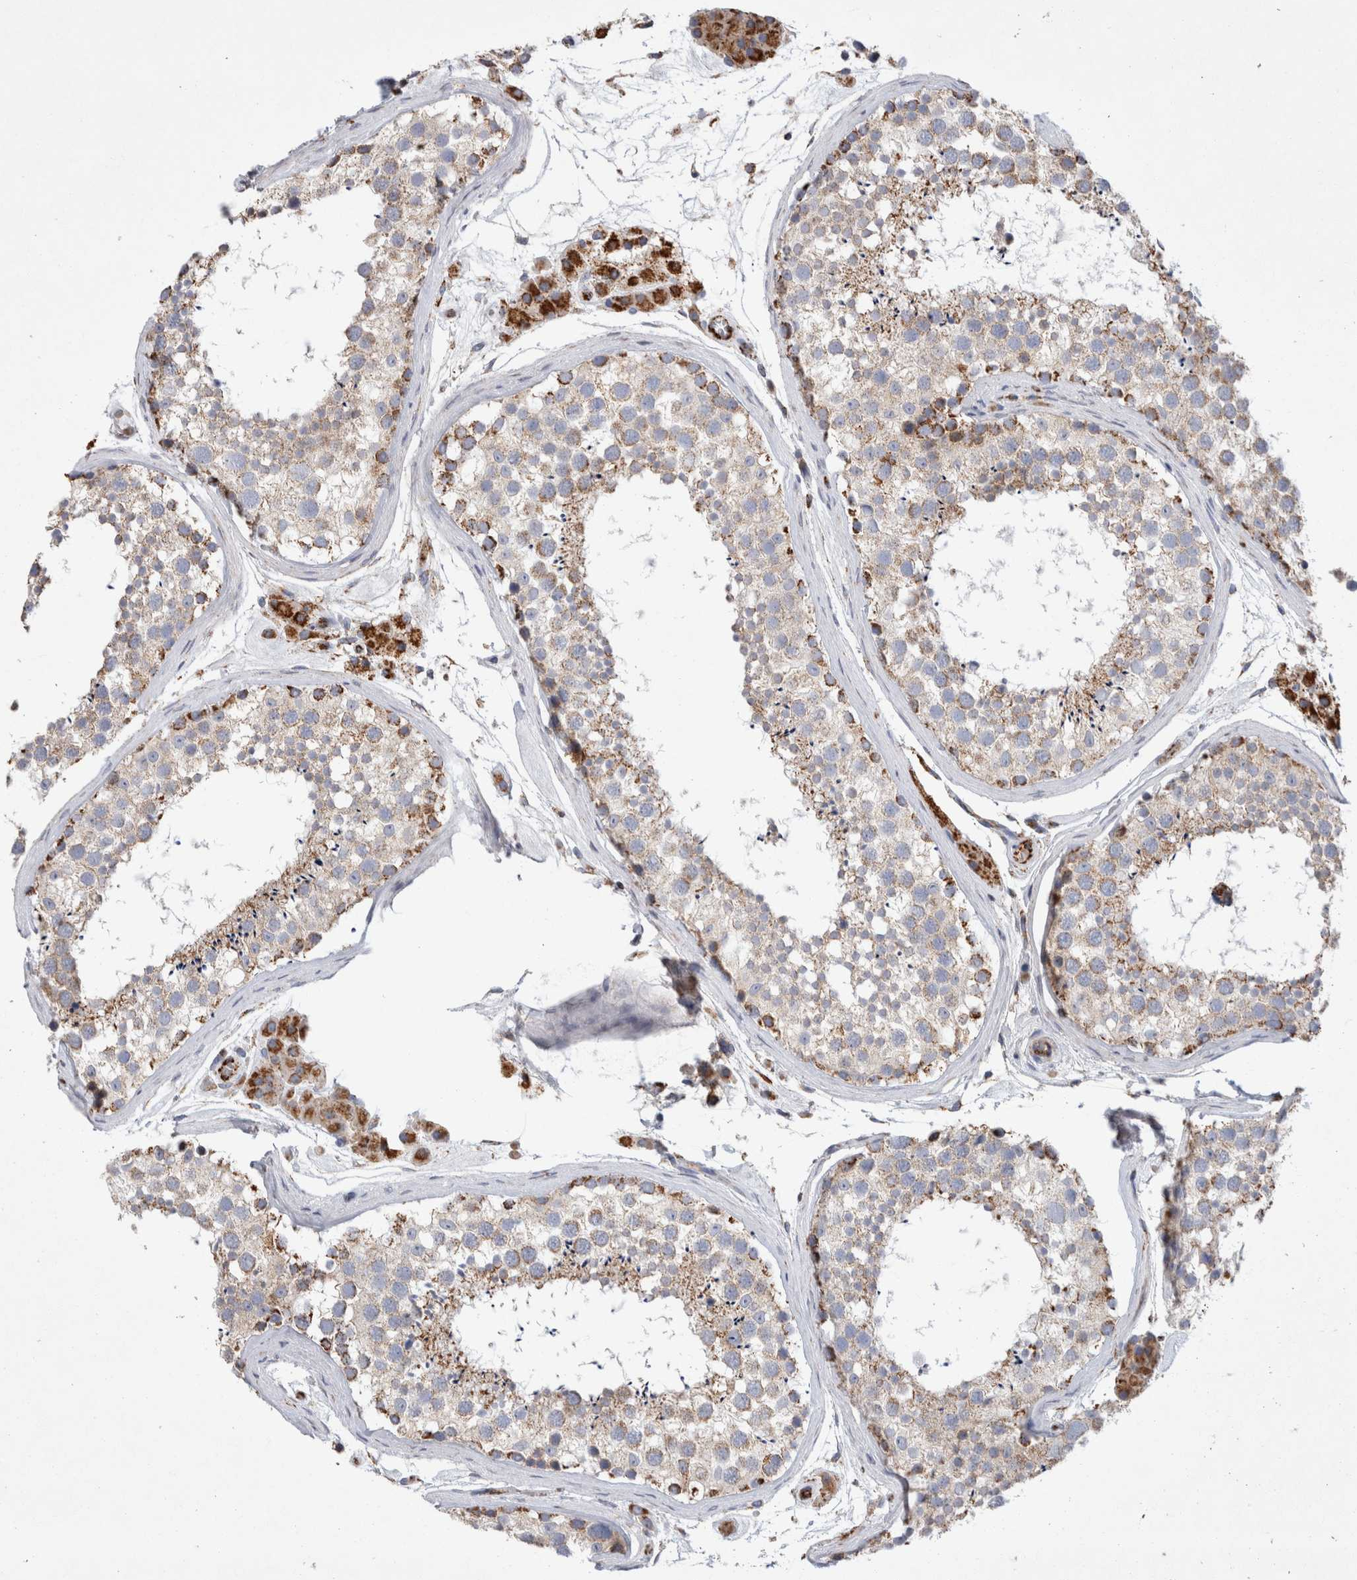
{"staining": {"intensity": "strong", "quantity": "<25%", "location": "cytoplasmic/membranous"}, "tissue": "testis", "cell_type": "Cells in seminiferous ducts", "image_type": "normal", "snomed": [{"axis": "morphology", "description": "Normal tissue, NOS"}, {"axis": "topography", "description": "Testis"}], "caption": "Brown immunohistochemical staining in normal testis exhibits strong cytoplasmic/membranous expression in approximately <25% of cells in seminiferous ducts. Nuclei are stained in blue.", "gene": "IARS2", "patient": {"sex": "male", "age": 46}}